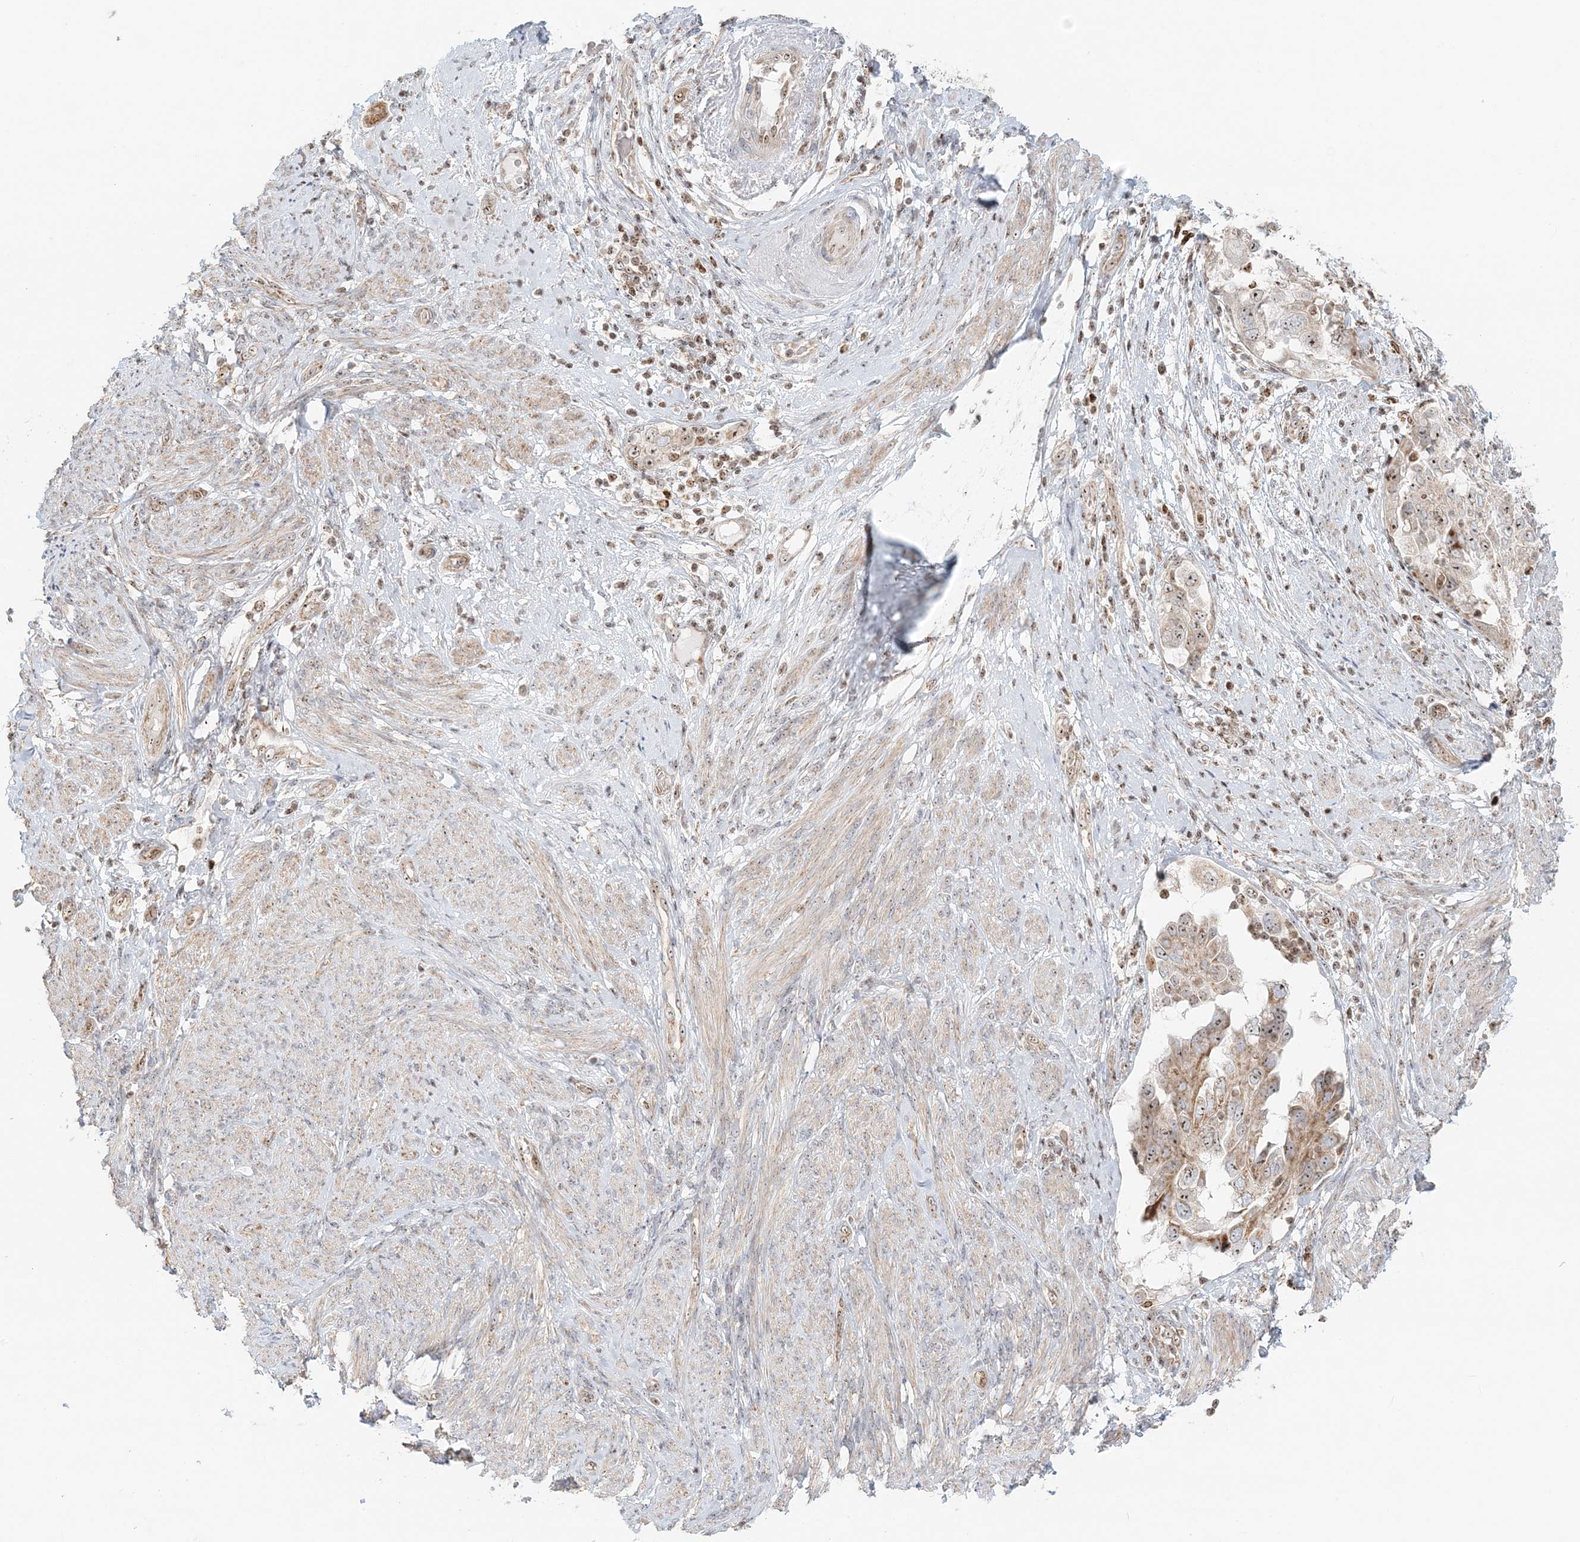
{"staining": {"intensity": "moderate", "quantity": ">75%", "location": "nuclear"}, "tissue": "endometrial cancer", "cell_type": "Tumor cells", "image_type": "cancer", "snomed": [{"axis": "morphology", "description": "Adenocarcinoma, NOS"}, {"axis": "topography", "description": "Endometrium"}], "caption": "Brown immunohistochemical staining in human adenocarcinoma (endometrial) exhibits moderate nuclear staining in approximately >75% of tumor cells.", "gene": "UBE2F", "patient": {"sex": "female", "age": 85}}